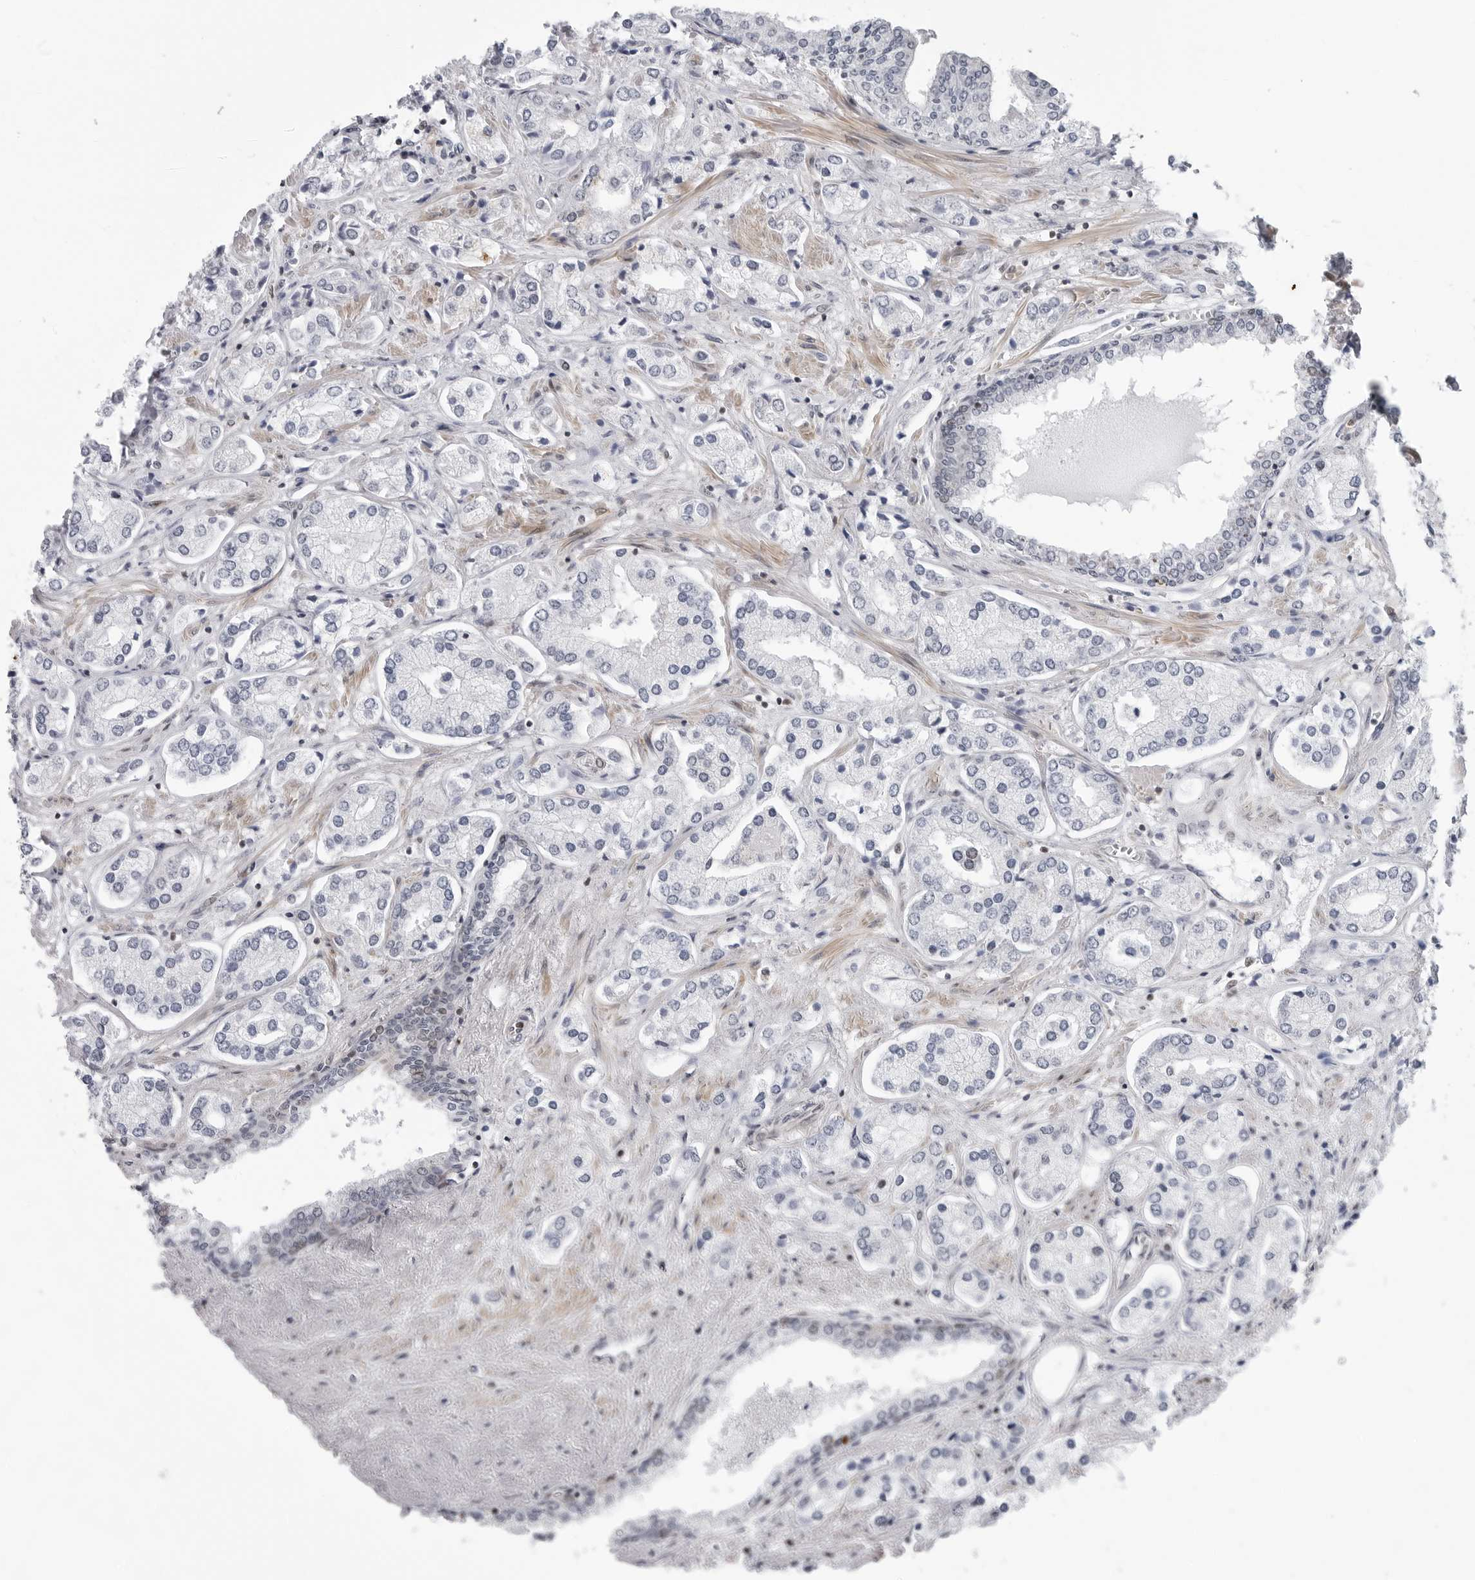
{"staining": {"intensity": "negative", "quantity": "none", "location": "none"}, "tissue": "prostate cancer", "cell_type": "Tumor cells", "image_type": "cancer", "snomed": [{"axis": "morphology", "description": "Adenocarcinoma, High grade"}, {"axis": "topography", "description": "Prostate"}], "caption": "High power microscopy photomicrograph of an IHC micrograph of prostate cancer (adenocarcinoma (high-grade)), revealing no significant positivity in tumor cells.", "gene": "FAM135B", "patient": {"sex": "male", "age": 66}}